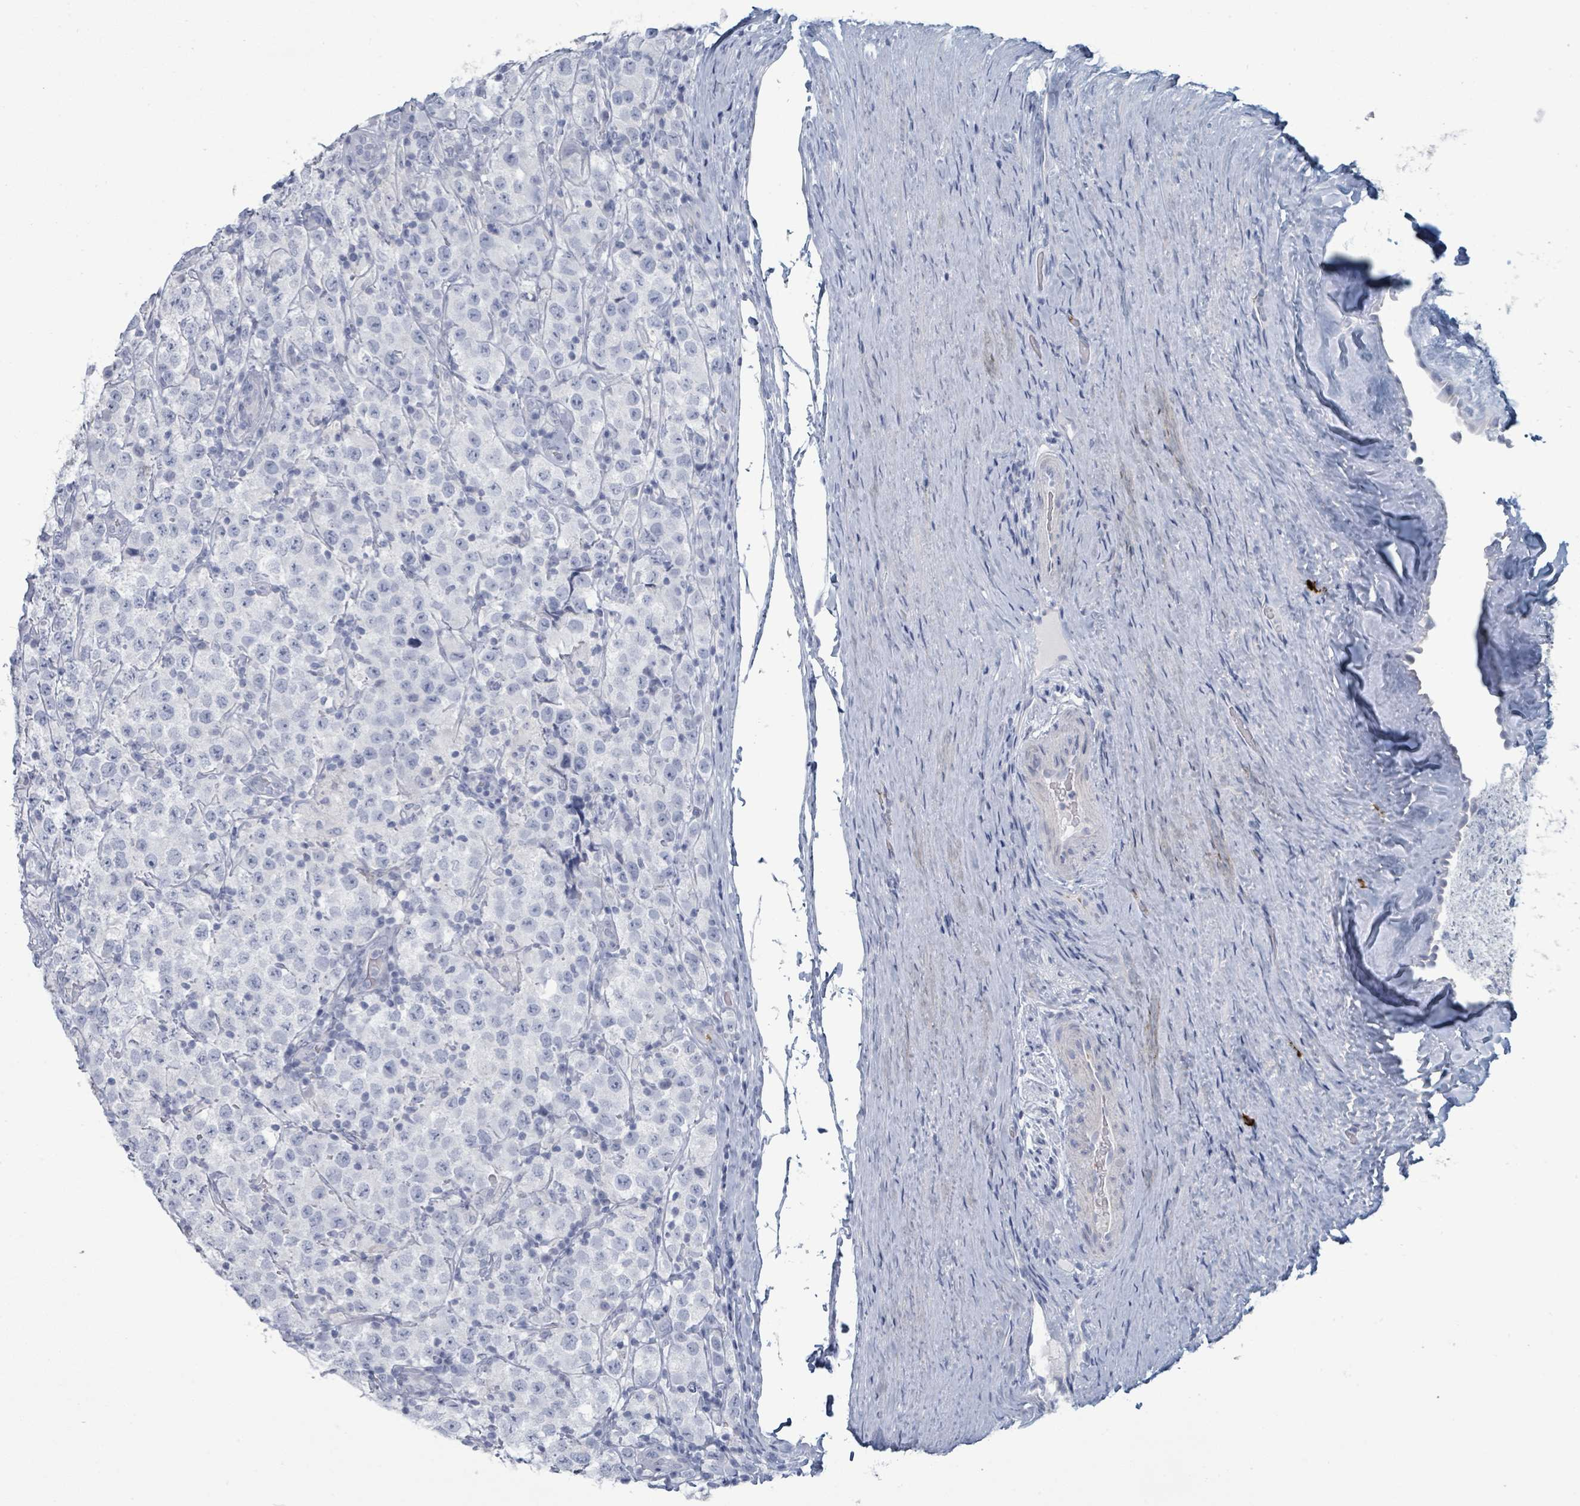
{"staining": {"intensity": "negative", "quantity": "none", "location": "none"}, "tissue": "testis cancer", "cell_type": "Tumor cells", "image_type": "cancer", "snomed": [{"axis": "morphology", "description": "Seminoma, NOS"}, {"axis": "morphology", "description": "Carcinoma, Embryonal, NOS"}, {"axis": "topography", "description": "Testis"}], "caption": "Image shows no protein expression in tumor cells of testis seminoma tissue. (DAB (3,3'-diaminobenzidine) IHC visualized using brightfield microscopy, high magnification).", "gene": "VPS13D", "patient": {"sex": "male", "age": 41}}